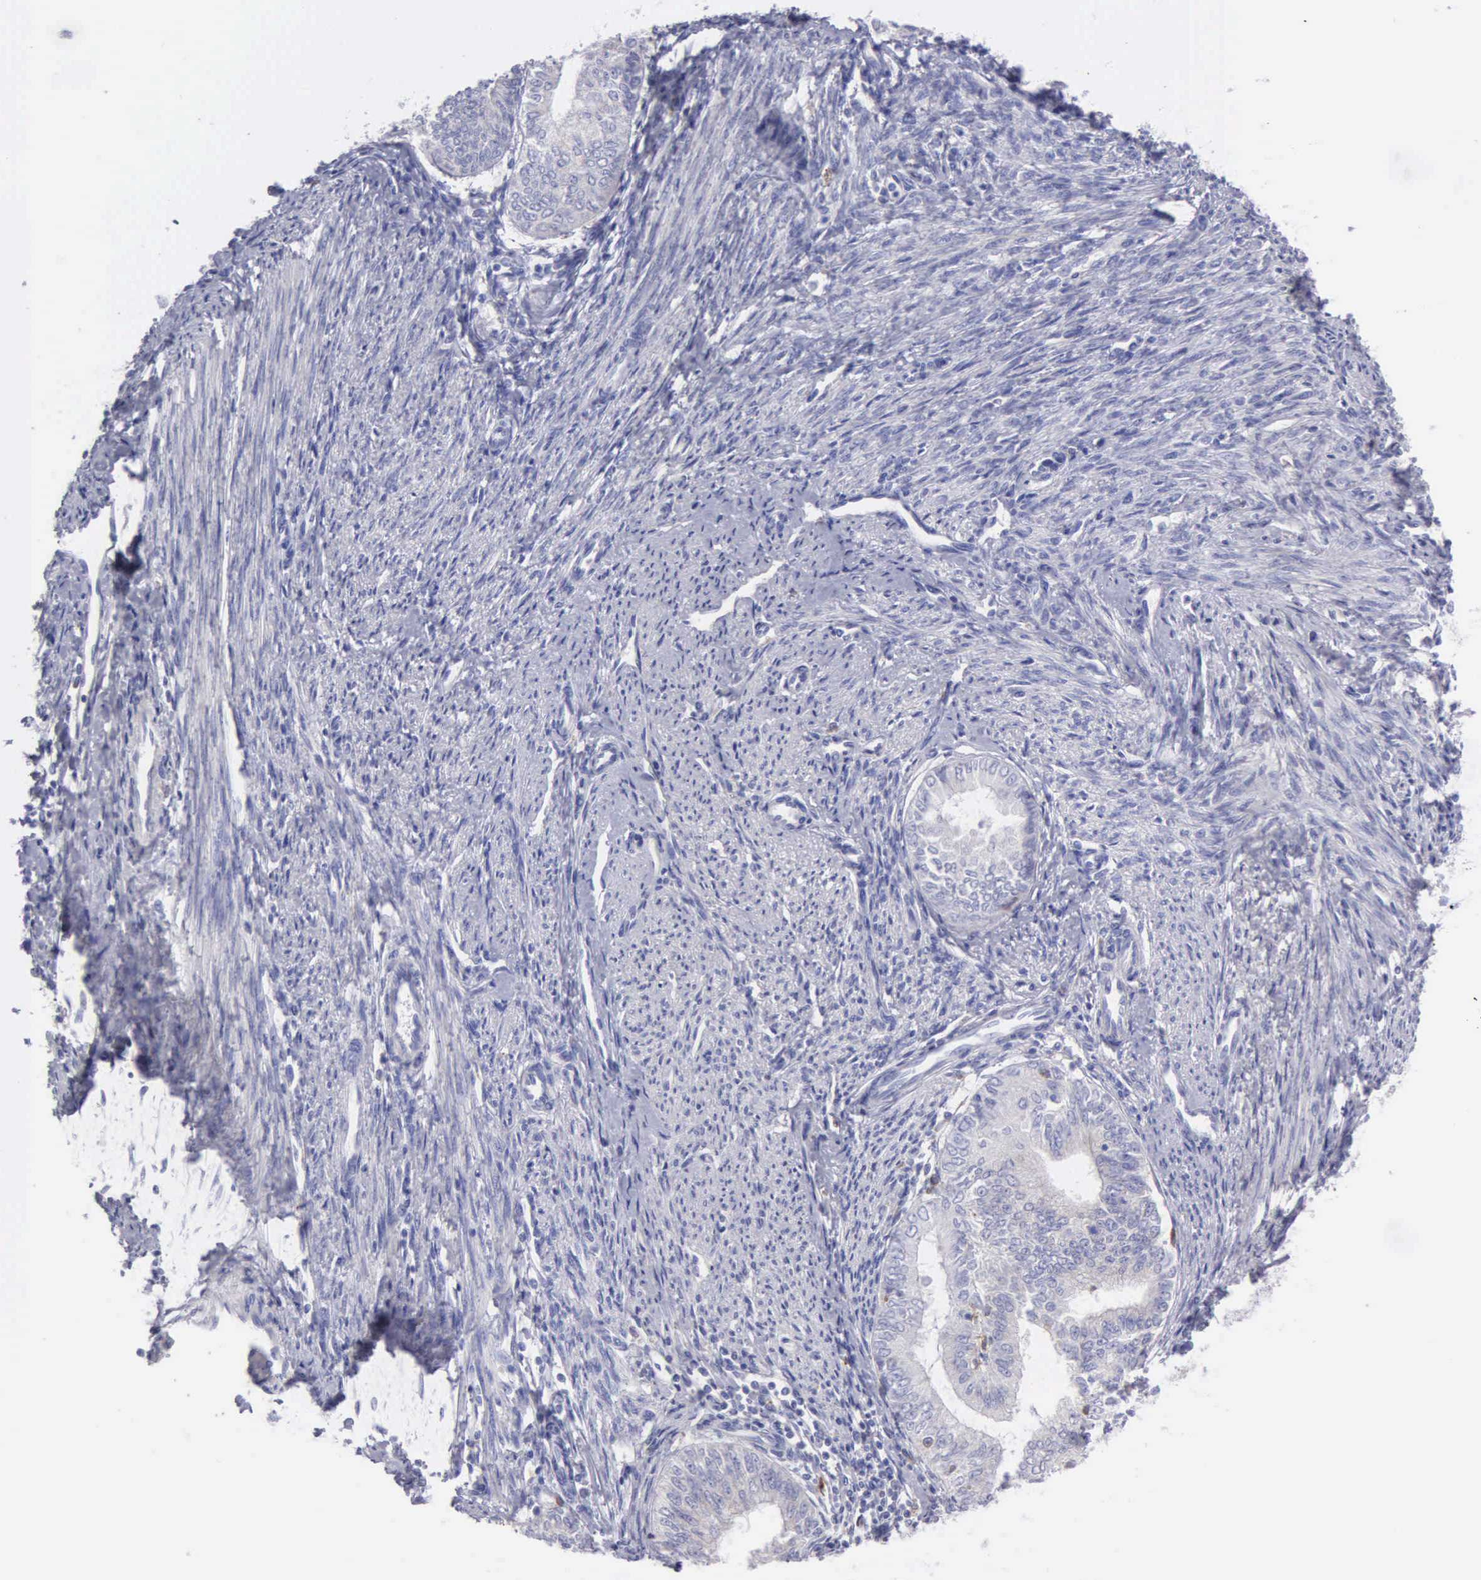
{"staining": {"intensity": "weak", "quantity": "<25%", "location": "cytoplasmic/membranous"}, "tissue": "endometrial cancer", "cell_type": "Tumor cells", "image_type": "cancer", "snomed": [{"axis": "morphology", "description": "Adenocarcinoma, NOS"}, {"axis": "topography", "description": "Endometrium"}], "caption": "A micrograph of human endometrial cancer is negative for staining in tumor cells. (Stains: DAB immunohistochemistry (IHC) with hematoxylin counter stain, Microscopy: brightfield microscopy at high magnification).", "gene": "TYRP1", "patient": {"sex": "female", "age": 66}}